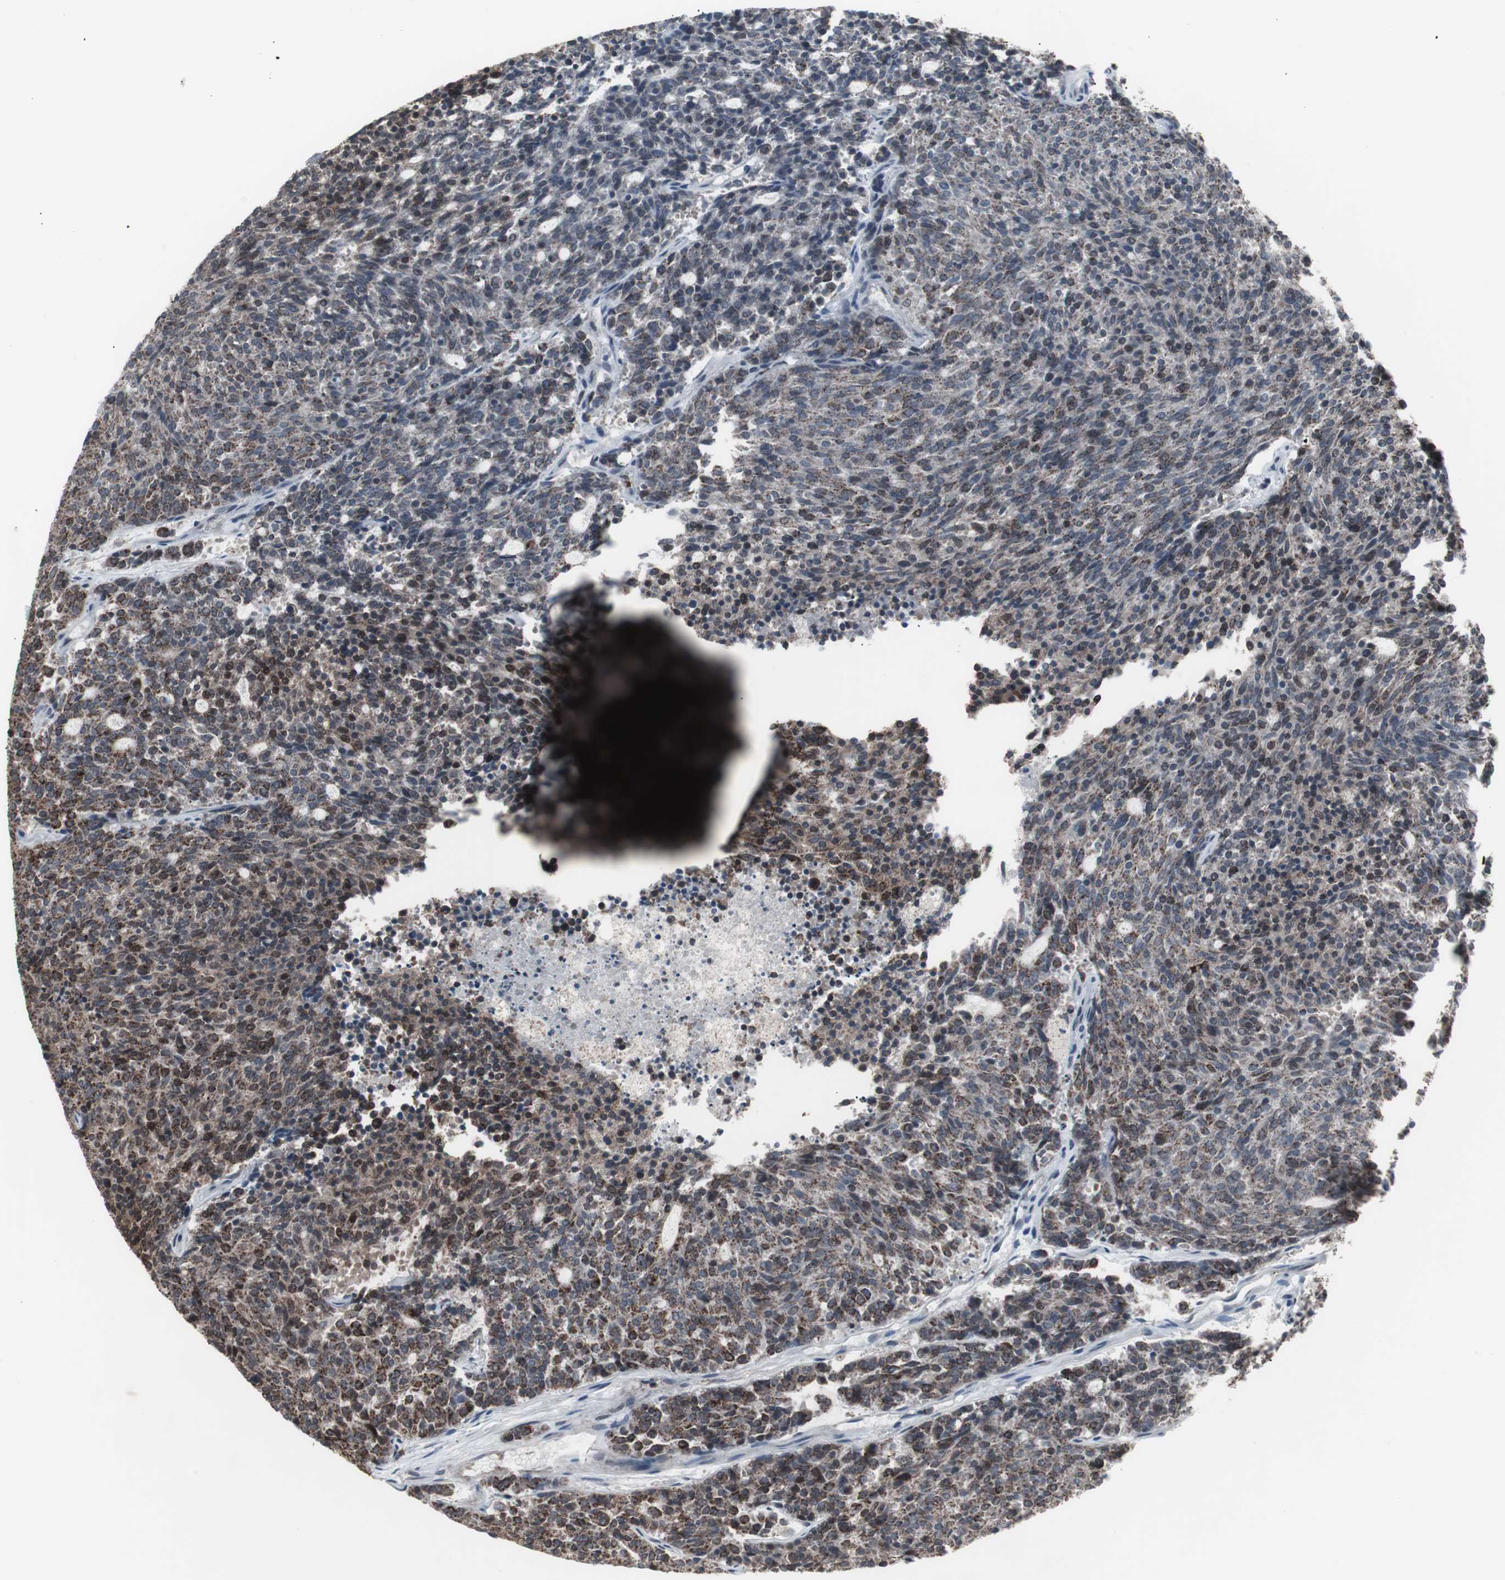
{"staining": {"intensity": "moderate", "quantity": ">75%", "location": "cytoplasmic/membranous,nuclear"}, "tissue": "carcinoid", "cell_type": "Tumor cells", "image_type": "cancer", "snomed": [{"axis": "morphology", "description": "Carcinoid, malignant, NOS"}, {"axis": "topography", "description": "Pancreas"}], "caption": "Protein expression analysis of human malignant carcinoid reveals moderate cytoplasmic/membranous and nuclear positivity in approximately >75% of tumor cells.", "gene": "RXRA", "patient": {"sex": "female", "age": 54}}